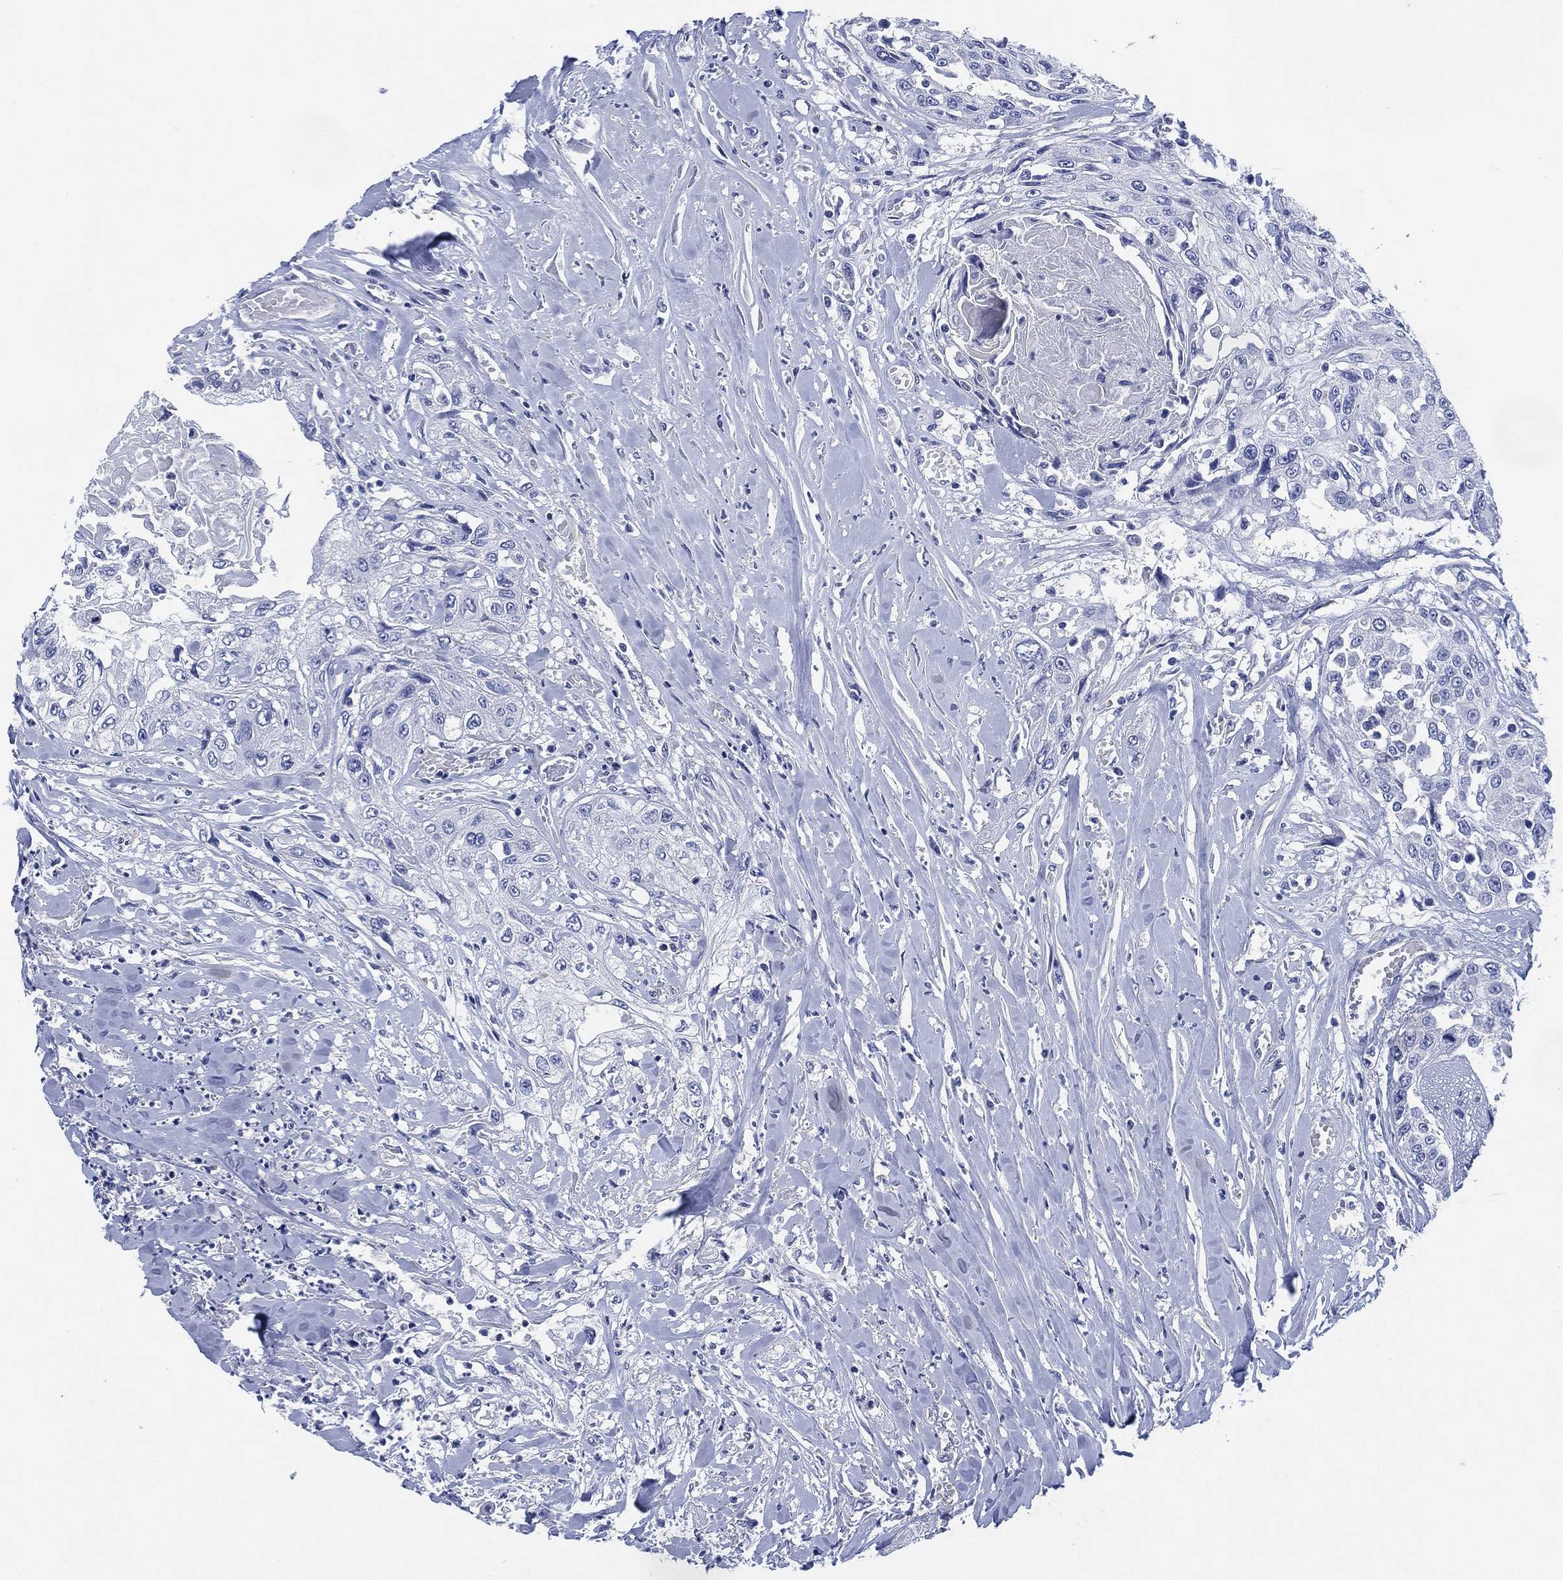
{"staining": {"intensity": "negative", "quantity": "none", "location": "none"}, "tissue": "head and neck cancer", "cell_type": "Tumor cells", "image_type": "cancer", "snomed": [{"axis": "morphology", "description": "Normal tissue, NOS"}, {"axis": "morphology", "description": "Squamous cell carcinoma, NOS"}, {"axis": "topography", "description": "Oral tissue"}, {"axis": "topography", "description": "Peripheral nerve tissue"}, {"axis": "topography", "description": "Head-Neck"}], "caption": "Tumor cells are negative for protein expression in human head and neck cancer (squamous cell carcinoma).", "gene": "CCDC70", "patient": {"sex": "female", "age": 59}}